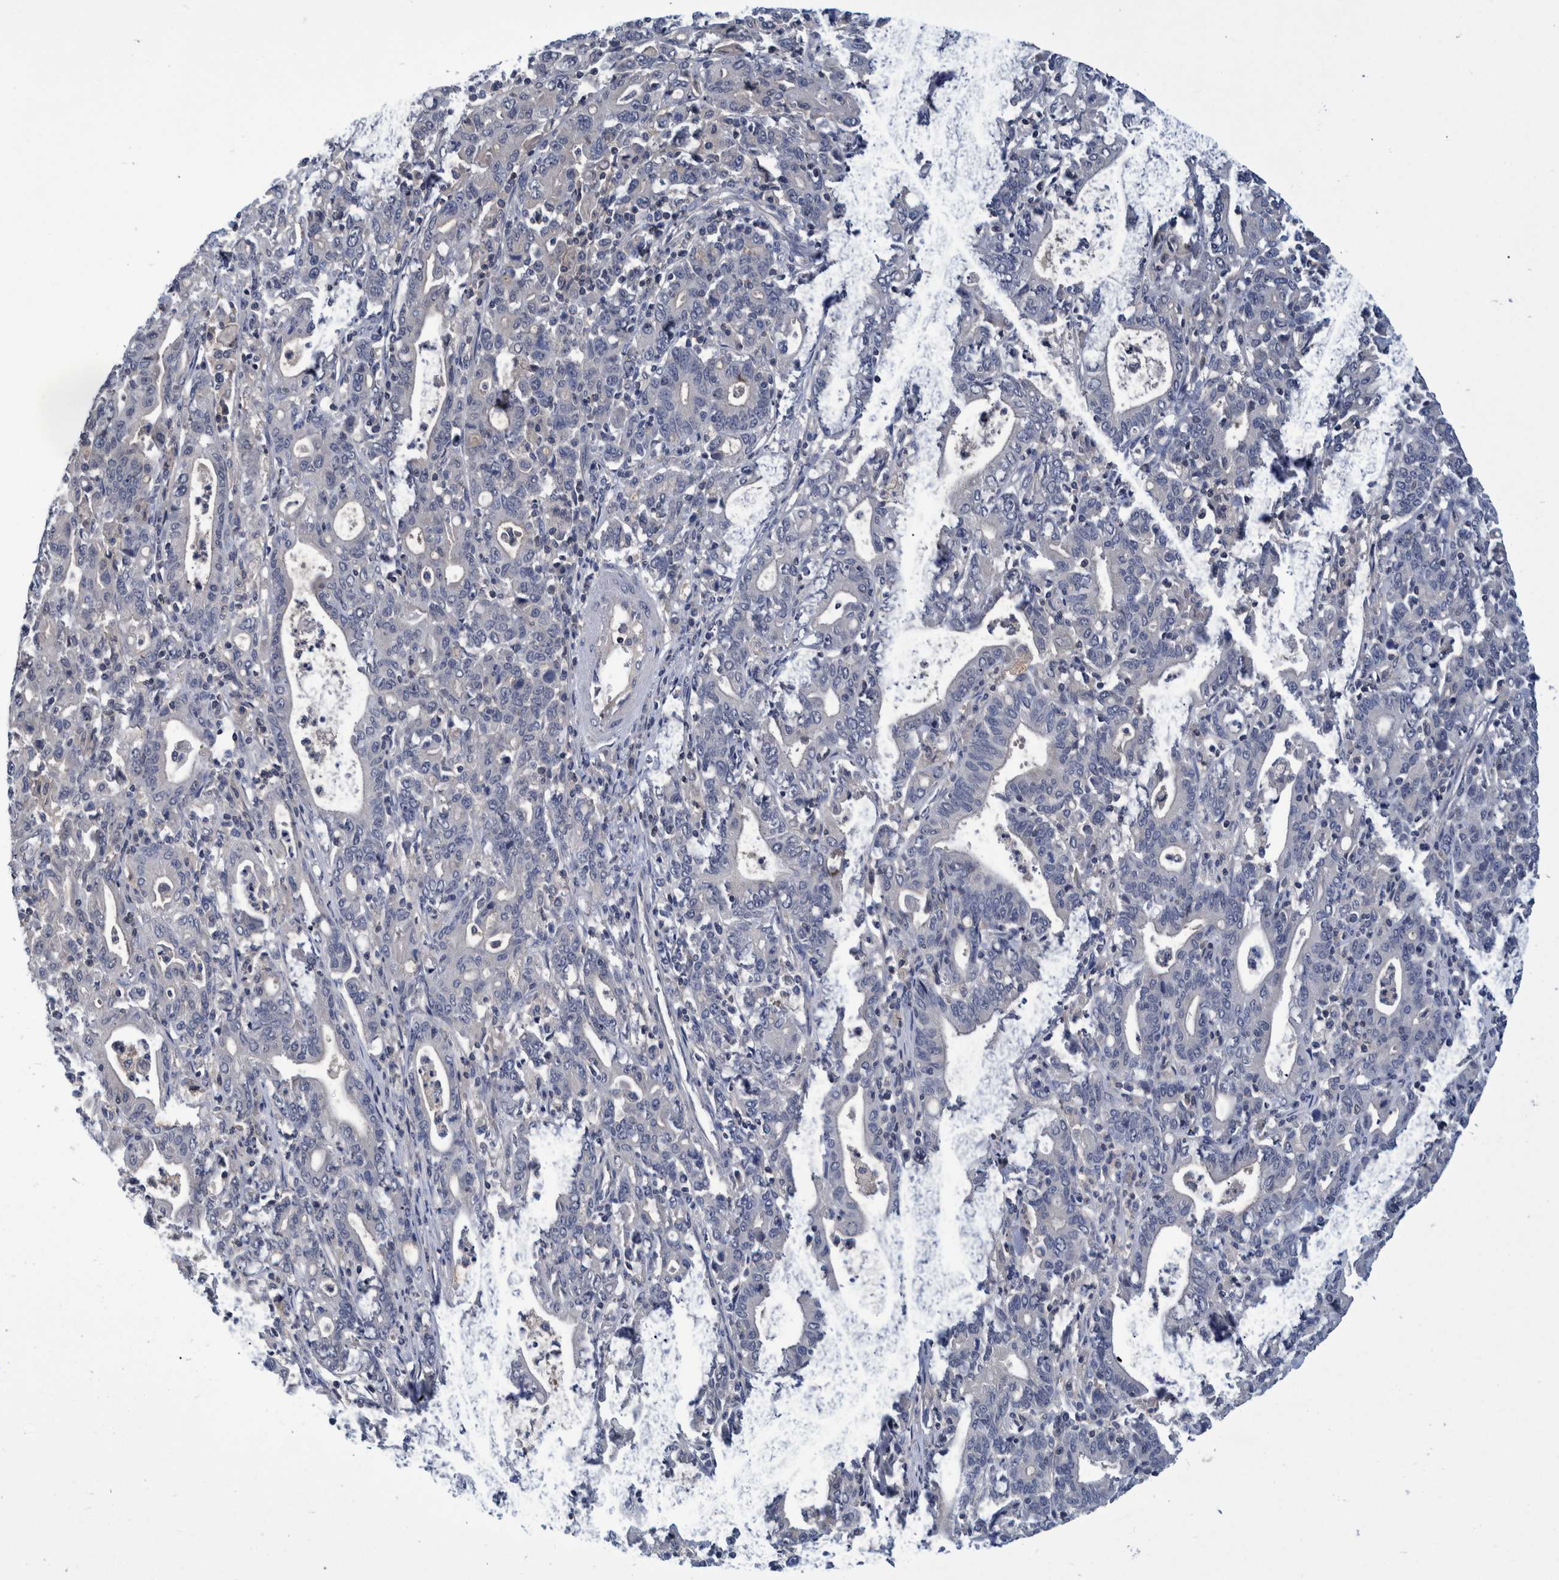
{"staining": {"intensity": "negative", "quantity": "none", "location": "none"}, "tissue": "stomach cancer", "cell_type": "Tumor cells", "image_type": "cancer", "snomed": [{"axis": "morphology", "description": "Adenocarcinoma, NOS"}, {"axis": "topography", "description": "Stomach, upper"}], "caption": "This is an IHC micrograph of human adenocarcinoma (stomach). There is no staining in tumor cells.", "gene": "PCYT2", "patient": {"sex": "male", "age": 69}}